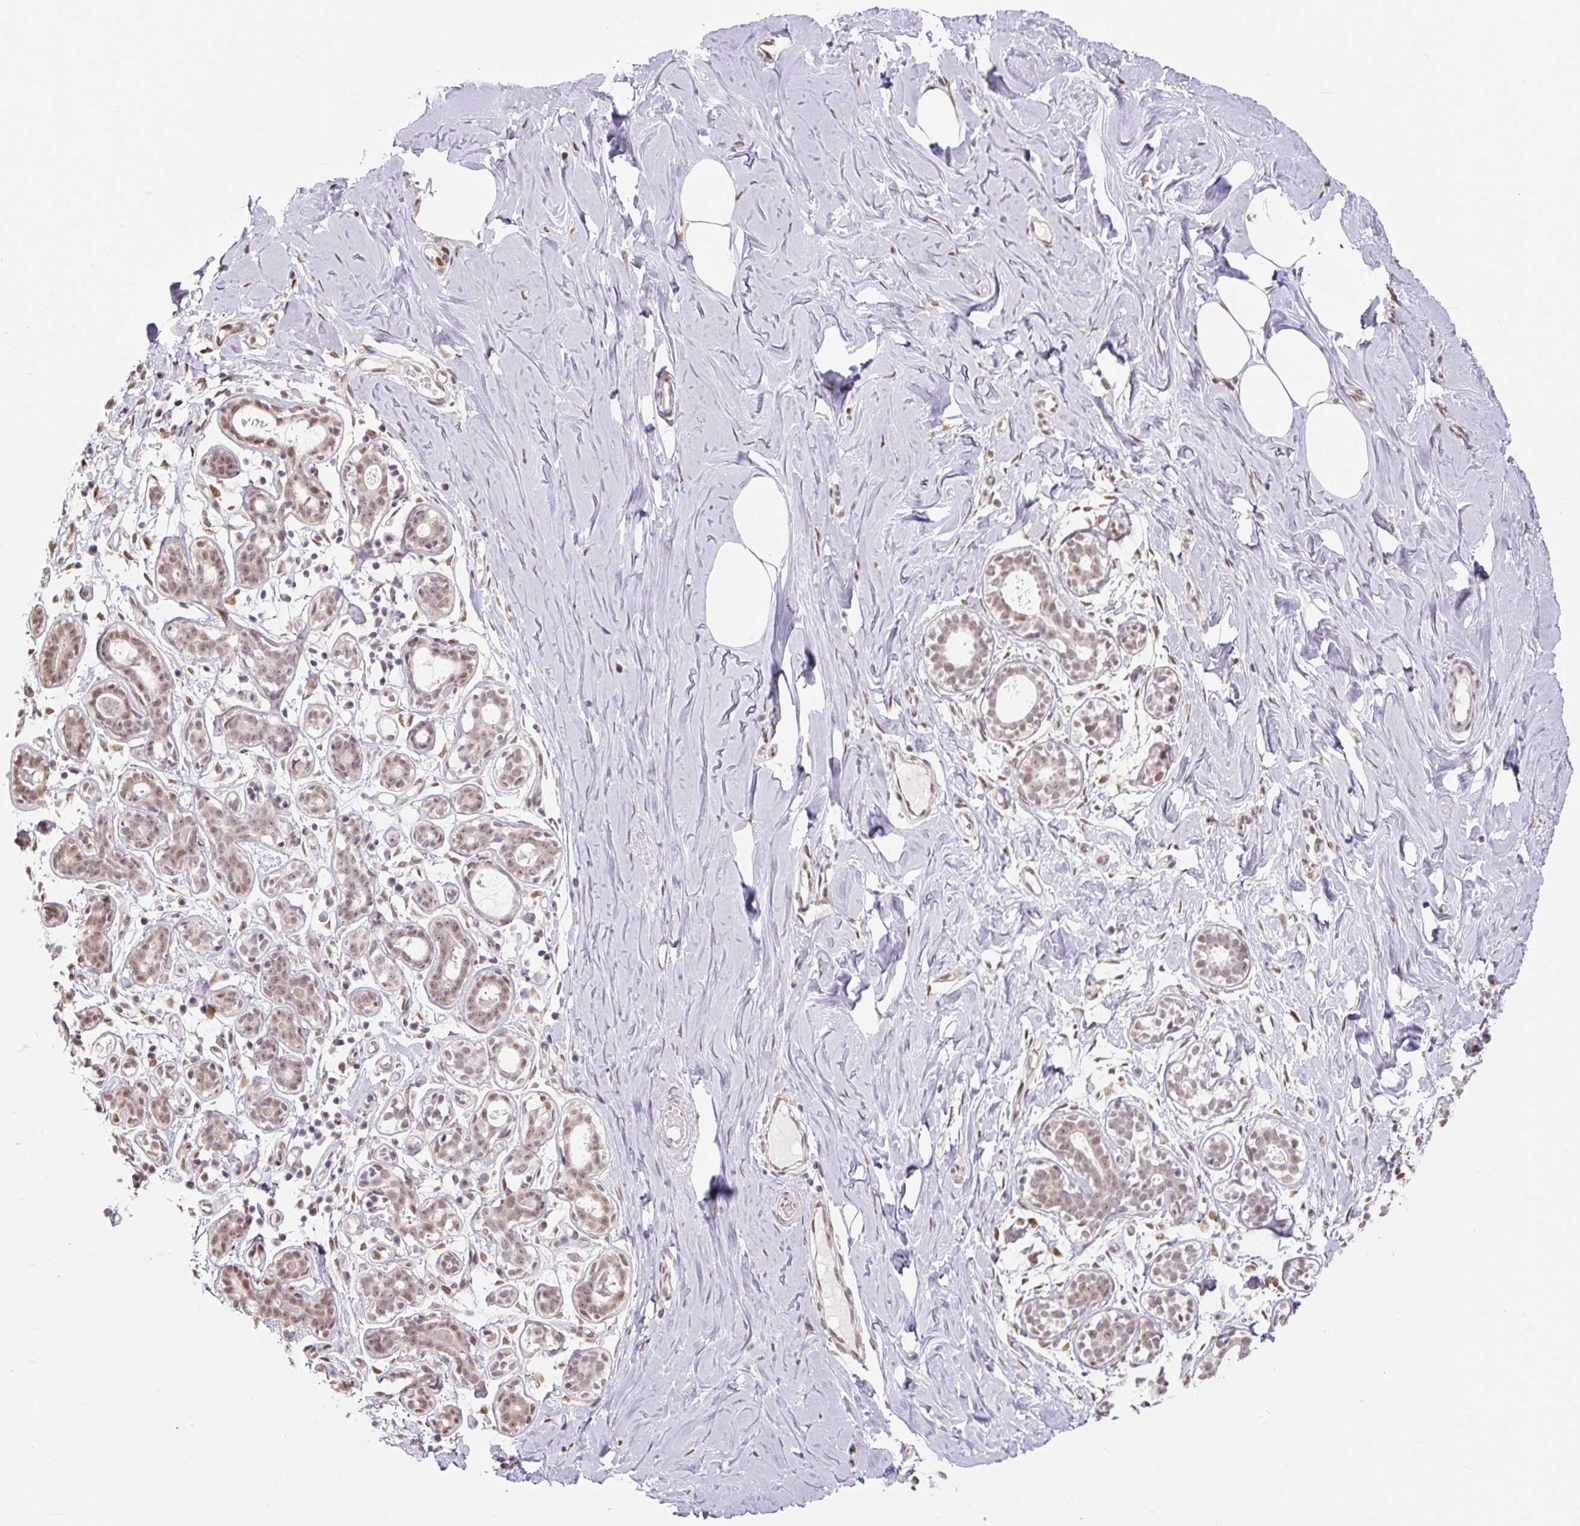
{"staining": {"intensity": "negative", "quantity": "none", "location": "none"}, "tissue": "breast", "cell_type": "Adipocytes", "image_type": "normal", "snomed": [{"axis": "morphology", "description": "Normal tissue, NOS"}, {"axis": "topography", "description": "Breast"}], "caption": "Immunohistochemistry histopathology image of unremarkable breast stained for a protein (brown), which reveals no staining in adipocytes.", "gene": "TCFL5", "patient": {"sex": "female", "age": 27}}